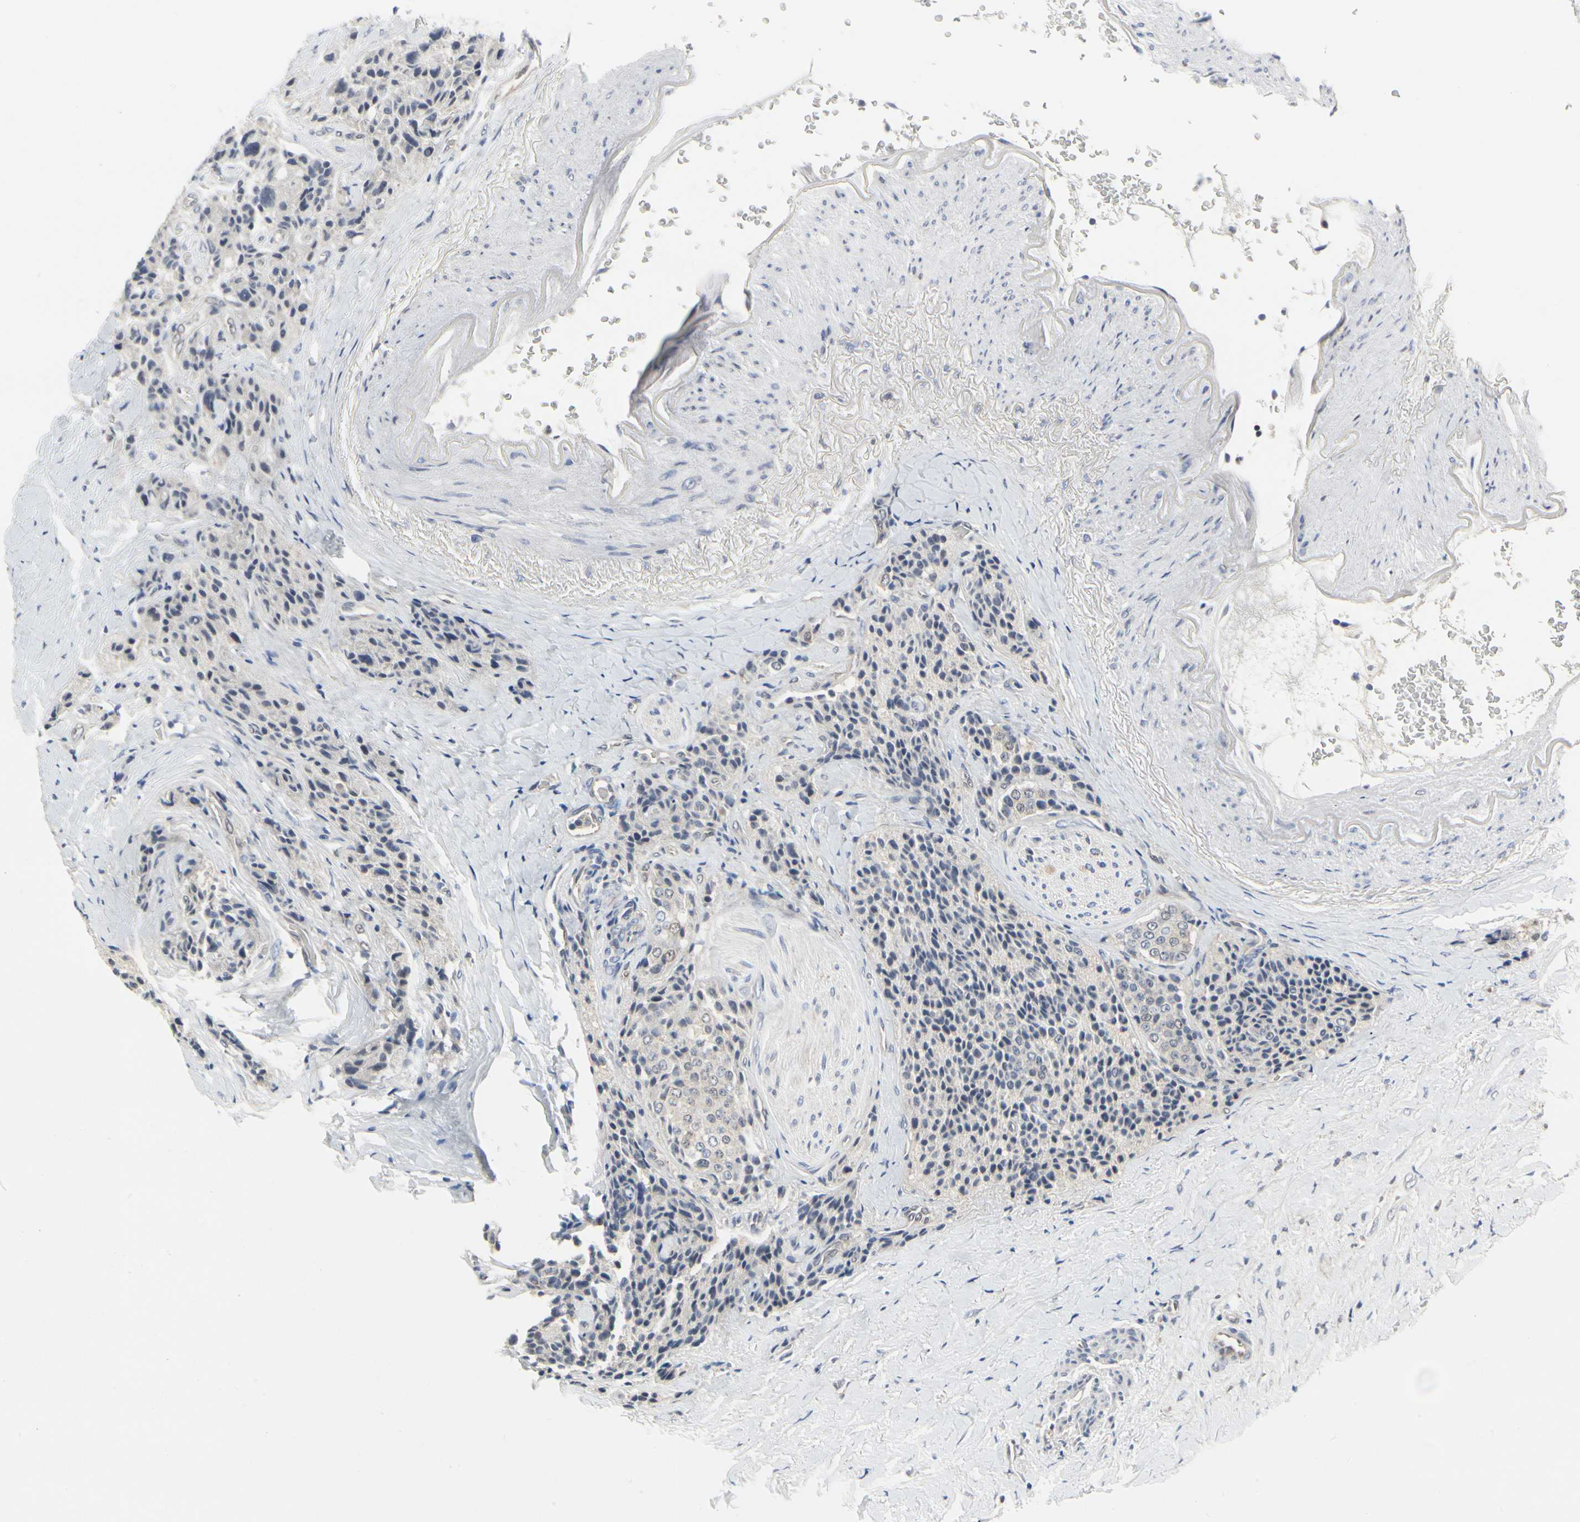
{"staining": {"intensity": "negative", "quantity": "none", "location": "none"}, "tissue": "carcinoid", "cell_type": "Tumor cells", "image_type": "cancer", "snomed": [{"axis": "morphology", "description": "Carcinoid, malignant, NOS"}, {"axis": "topography", "description": "Colon"}], "caption": "DAB immunohistochemical staining of malignant carcinoid displays no significant positivity in tumor cells.", "gene": "CDK5", "patient": {"sex": "female", "age": 61}}